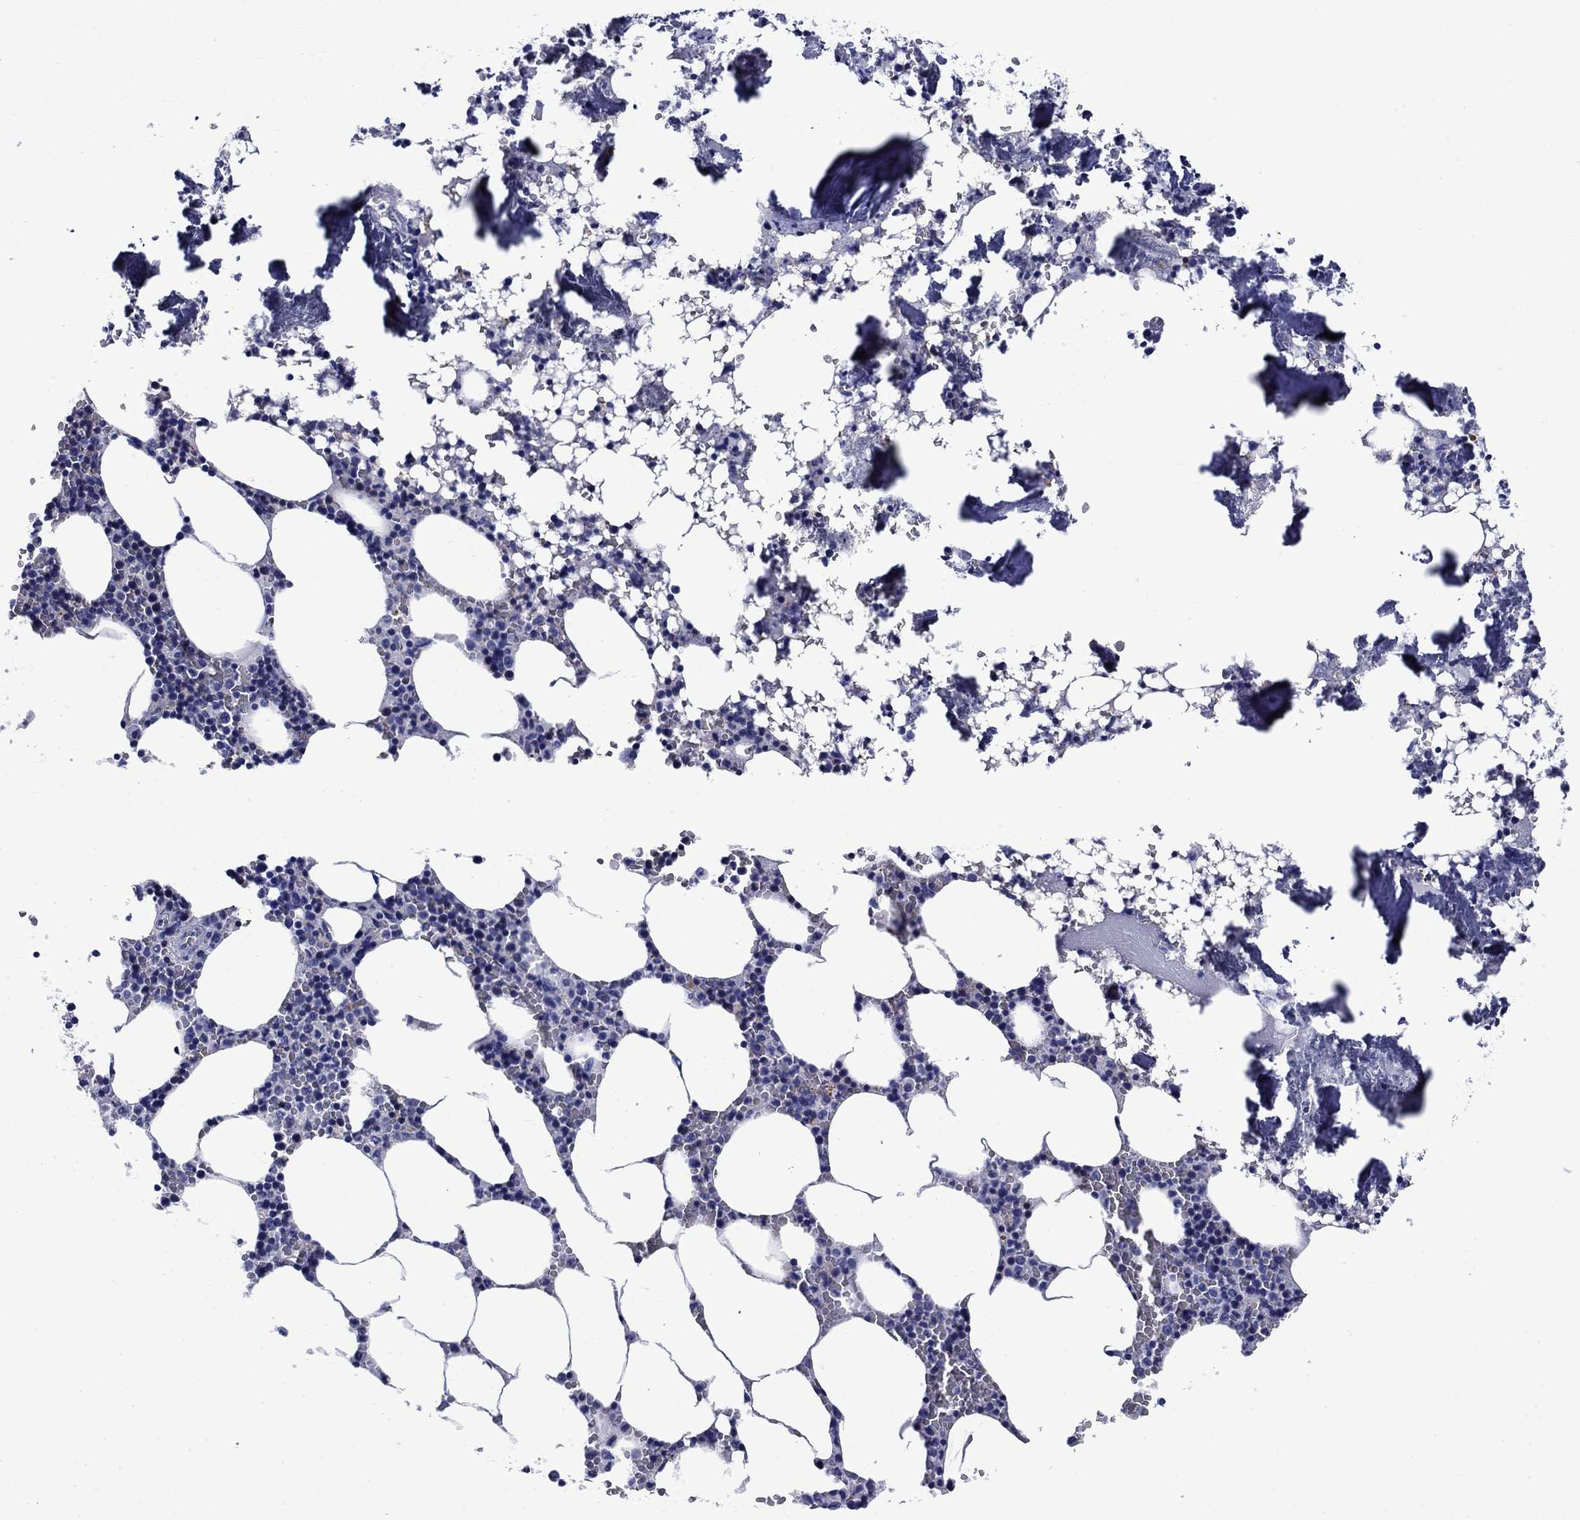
{"staining": {"intensity": "negative", "quantity": "none", "location": "none"}, "tissue": "bone marrow", "cell_type": "Hematopoietic cells", "image_type": "normal", "snomed": [{"axis": "morphology", "description": "Normal tissue, NOS"}, {"axis": "topography", "description": "Bone marrow"}], "caption": "DAB (3,3'-diaminobenzidine) immunohistochemical staining of benign bone marrow demonstrates no significant positivity in hematopoietic cells.", "gene": "SLC1A2", "patient": {"sex": "female", "age": 64}}